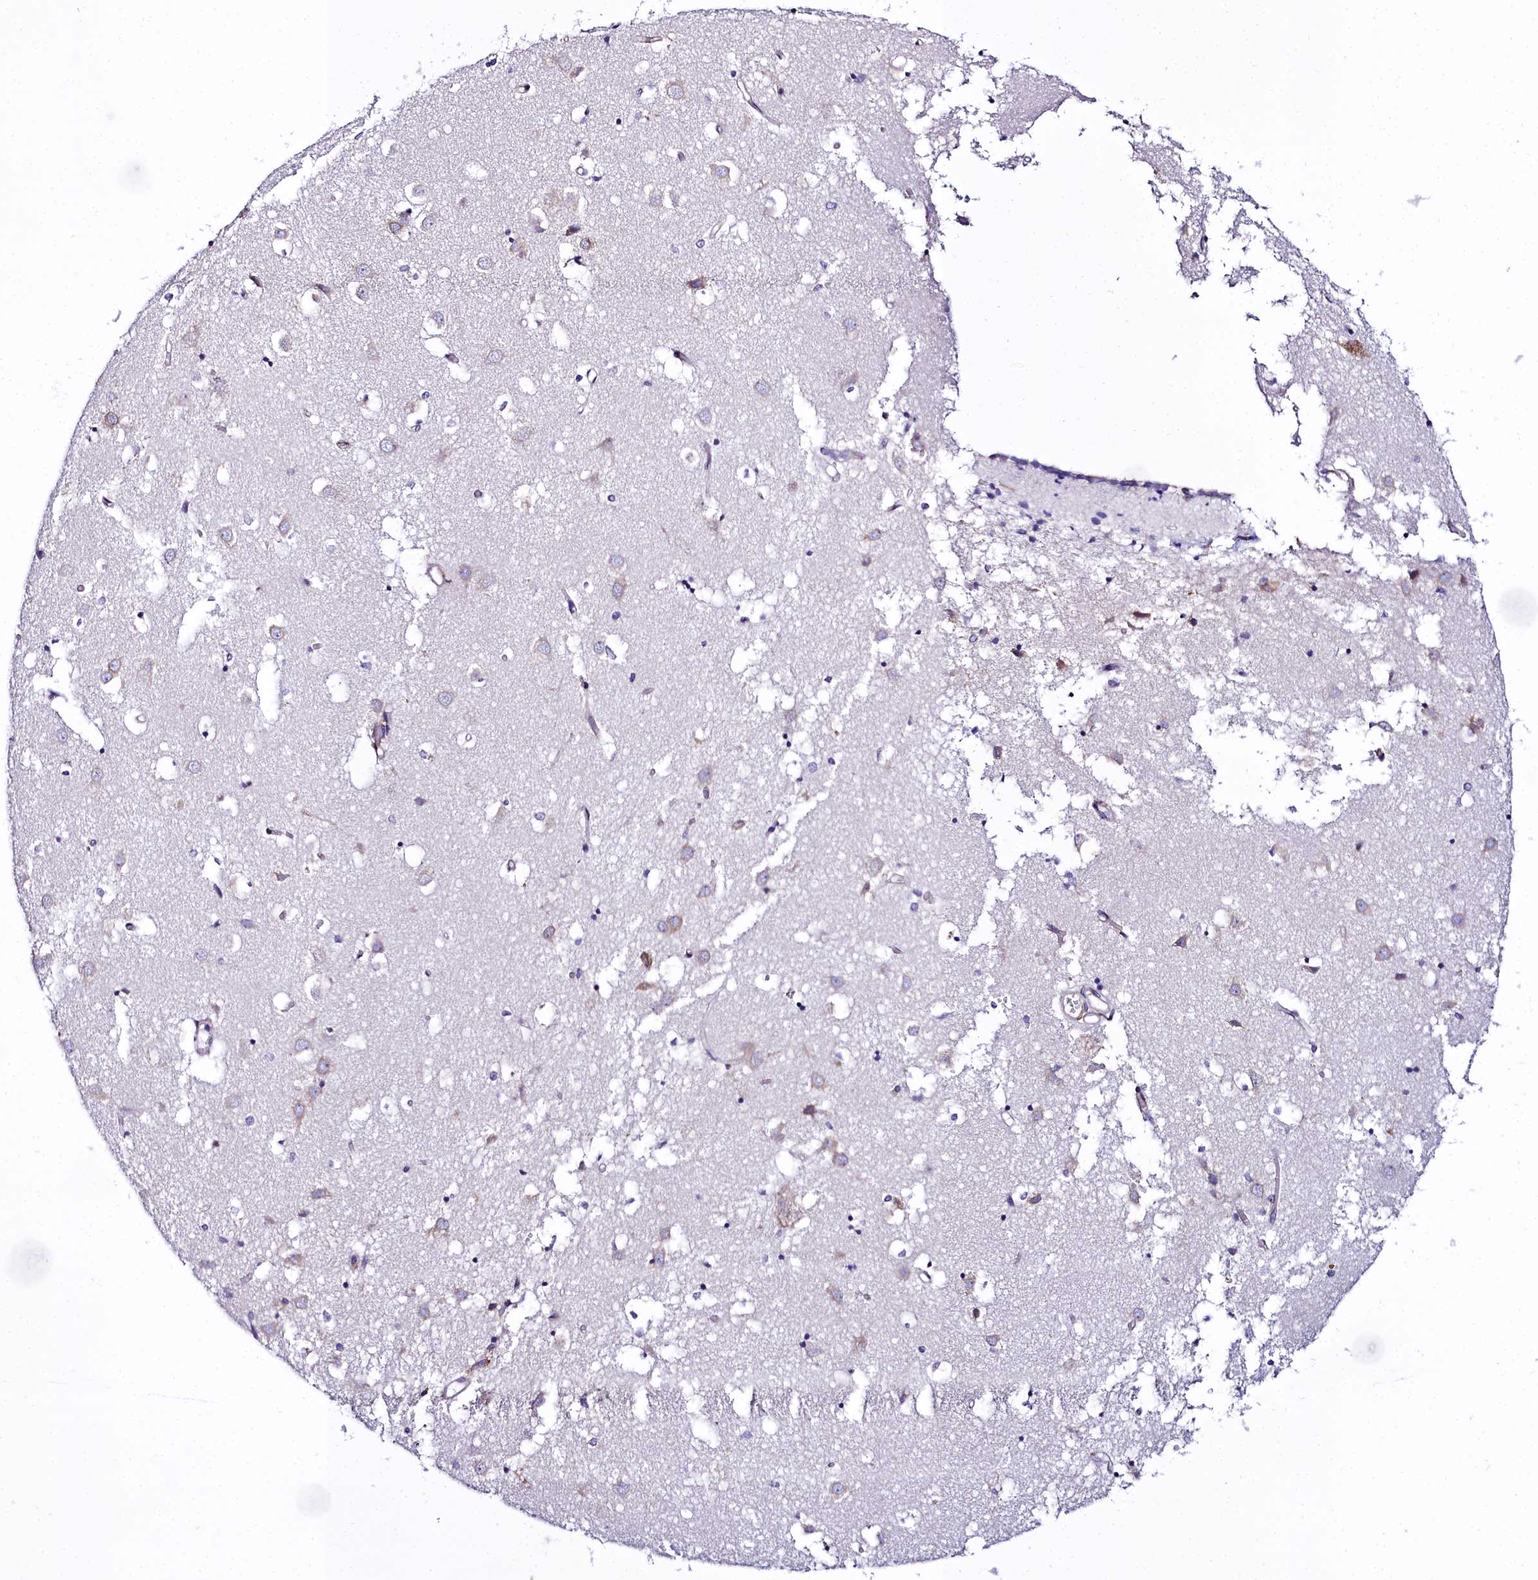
{"staining": {"intensity": "negative", "quantity": "none", "location": "none"}, "tissue": "caudate", "cell_type": "Glial cells", "image_type": "normal", "snomed": [{"axis": "morphology", "description": "Normal tissue, NOS"}, {"axis": "topography", "description": "Lateral ventricle wall"}], "caption": "Benign caudate was stained to show a protein in brown. There is no significant staining in glial cells. The staining is performed using DAB brown chromogen with nuclei counter-stained in using hematoxylin.", "gene": "TXNDC5", "patient": {"sex": "male", "age": 70}}